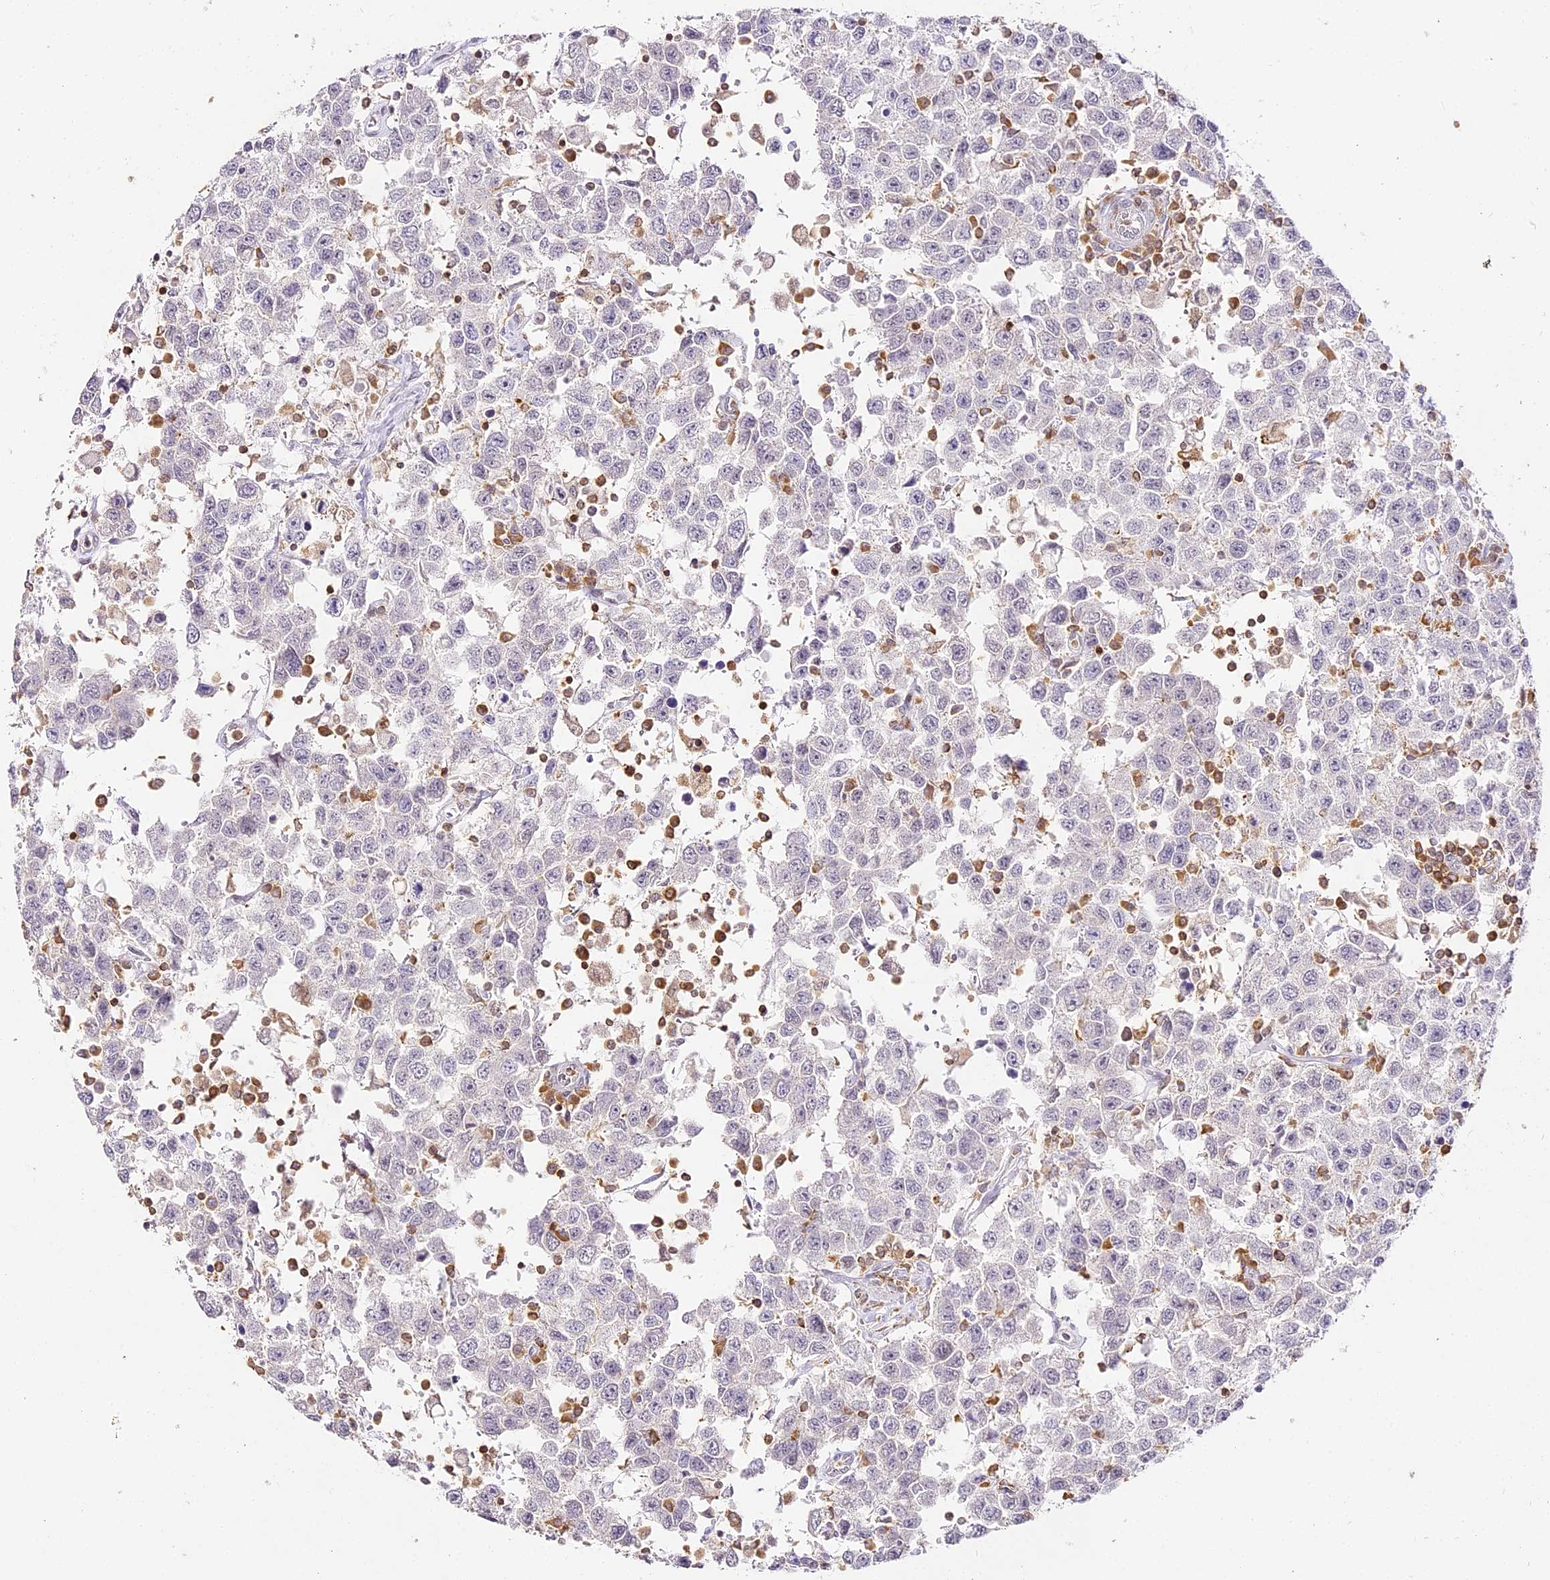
{"staining": {"intensity": "negative", "quantity": "none", "location": "none"}, "tissue": "testis cancer", "cell_type": "Tumor cells", "image_type": "cancer", "snomed": [{"axis": "morphology", "description": "Seminoma, NOS"}, {"axis": "topography", "description": "Testis"}], "caption": "Immunohistochemistry (IHC) of human testis seminoma shows no expression in tumor cells.", "gene": "DOCK2", "patient": {"sex": "male", "age": 41}}